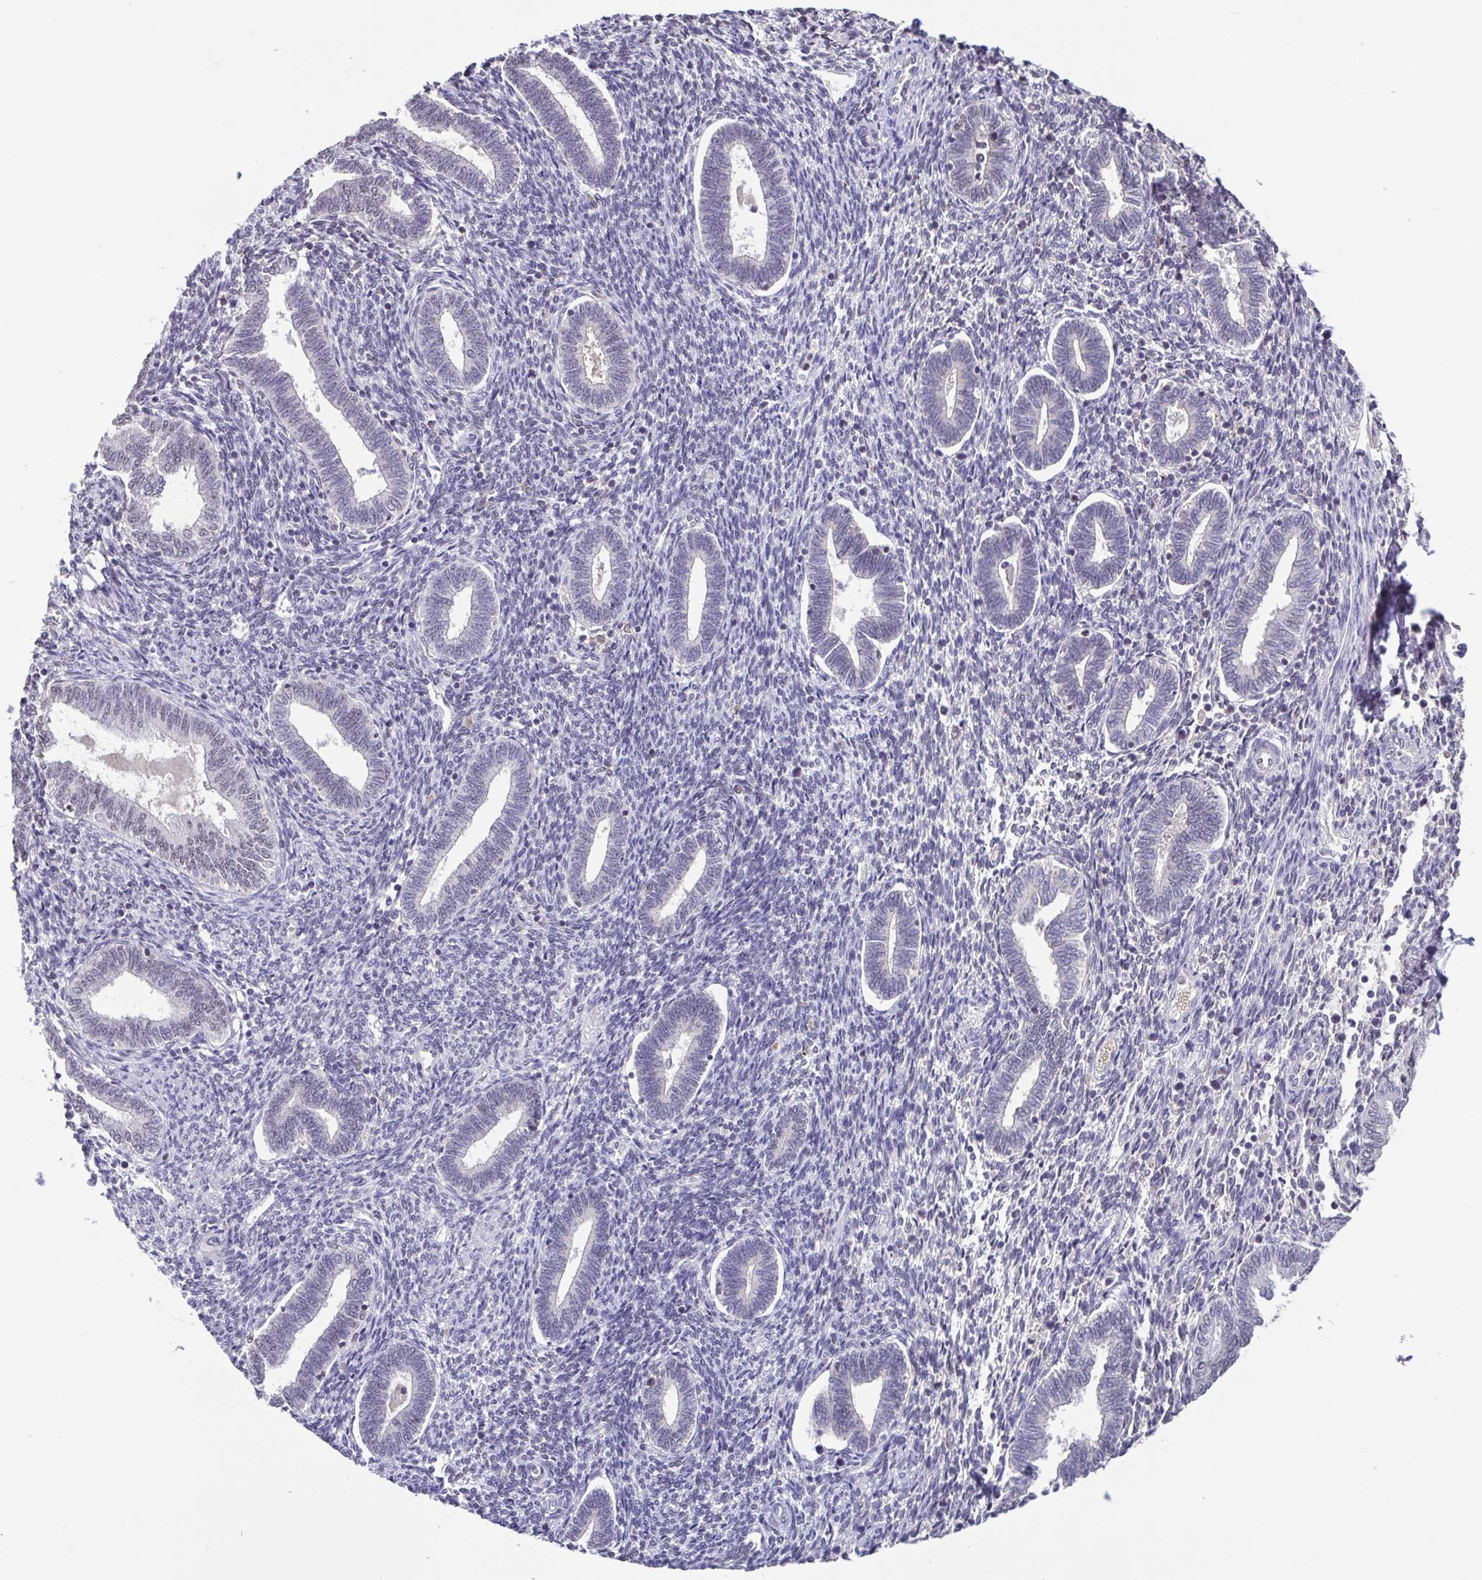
{"staining": {"intensity": "negative", "quantity": "none", "location": "none"}, "tissue": "endometrium", "cell_type": "Cells in endometrial stroma", "image_type": "normal", "snomed": [{"axis": "morphology", "description": "Normal tissue, NOS"}, {"axis": "topography", "description": "Endometrium"}], "caption": "Immunohistochemistry (IHC) micrograph of normal endometrium: endometrium stained with DAB demonstrates no significant protein positivity in cells in endometrial stroma. (Immunohistochemistry (IHC), brightfield microscopy, high magnification).", "gene": "ACTRT3", "patient": {"sex": "female", "age": 42}}